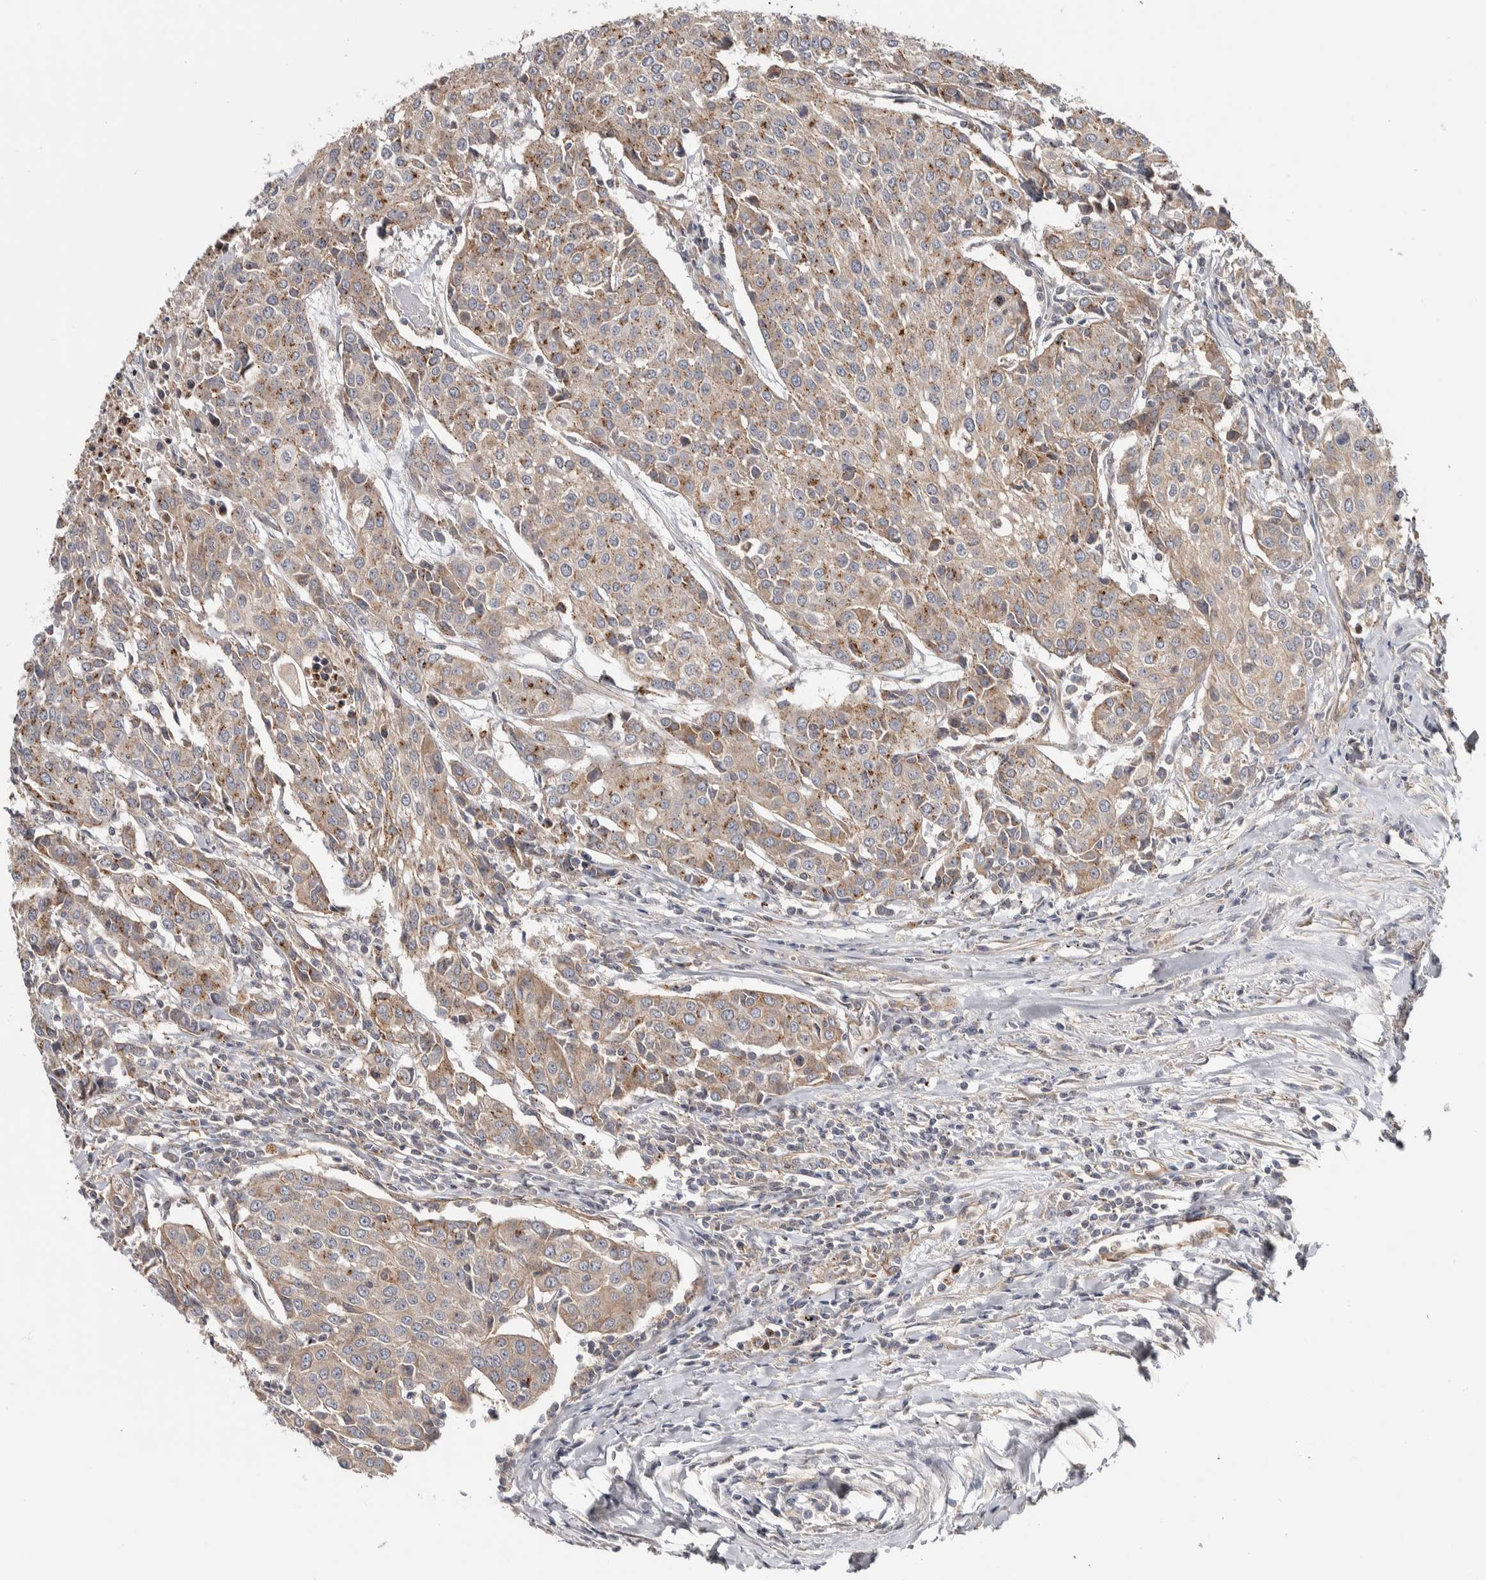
{"staining": {"intensity": "moderate", "quantity": ">75%", "location": "cytoplasmic/membranous"}, "tissue": "urothelial cancer", "cell_type": "Tumor cells", "image_type": "cancer", "snomed": [{"axis": "morphology", "description": "Urothelial carcinoma, High grade"}, {"axis": "topography", "description": "Urinary bladder"}], "caption": "About >75% of tumor cells in human high-grade urothelial carcinoma show moderate cytoplasmic/membranous protein expression as visualized by brown immunohistochemical staining.", "gene": "CHMP4C", "patient": {"sex": "female", "age": 85}}